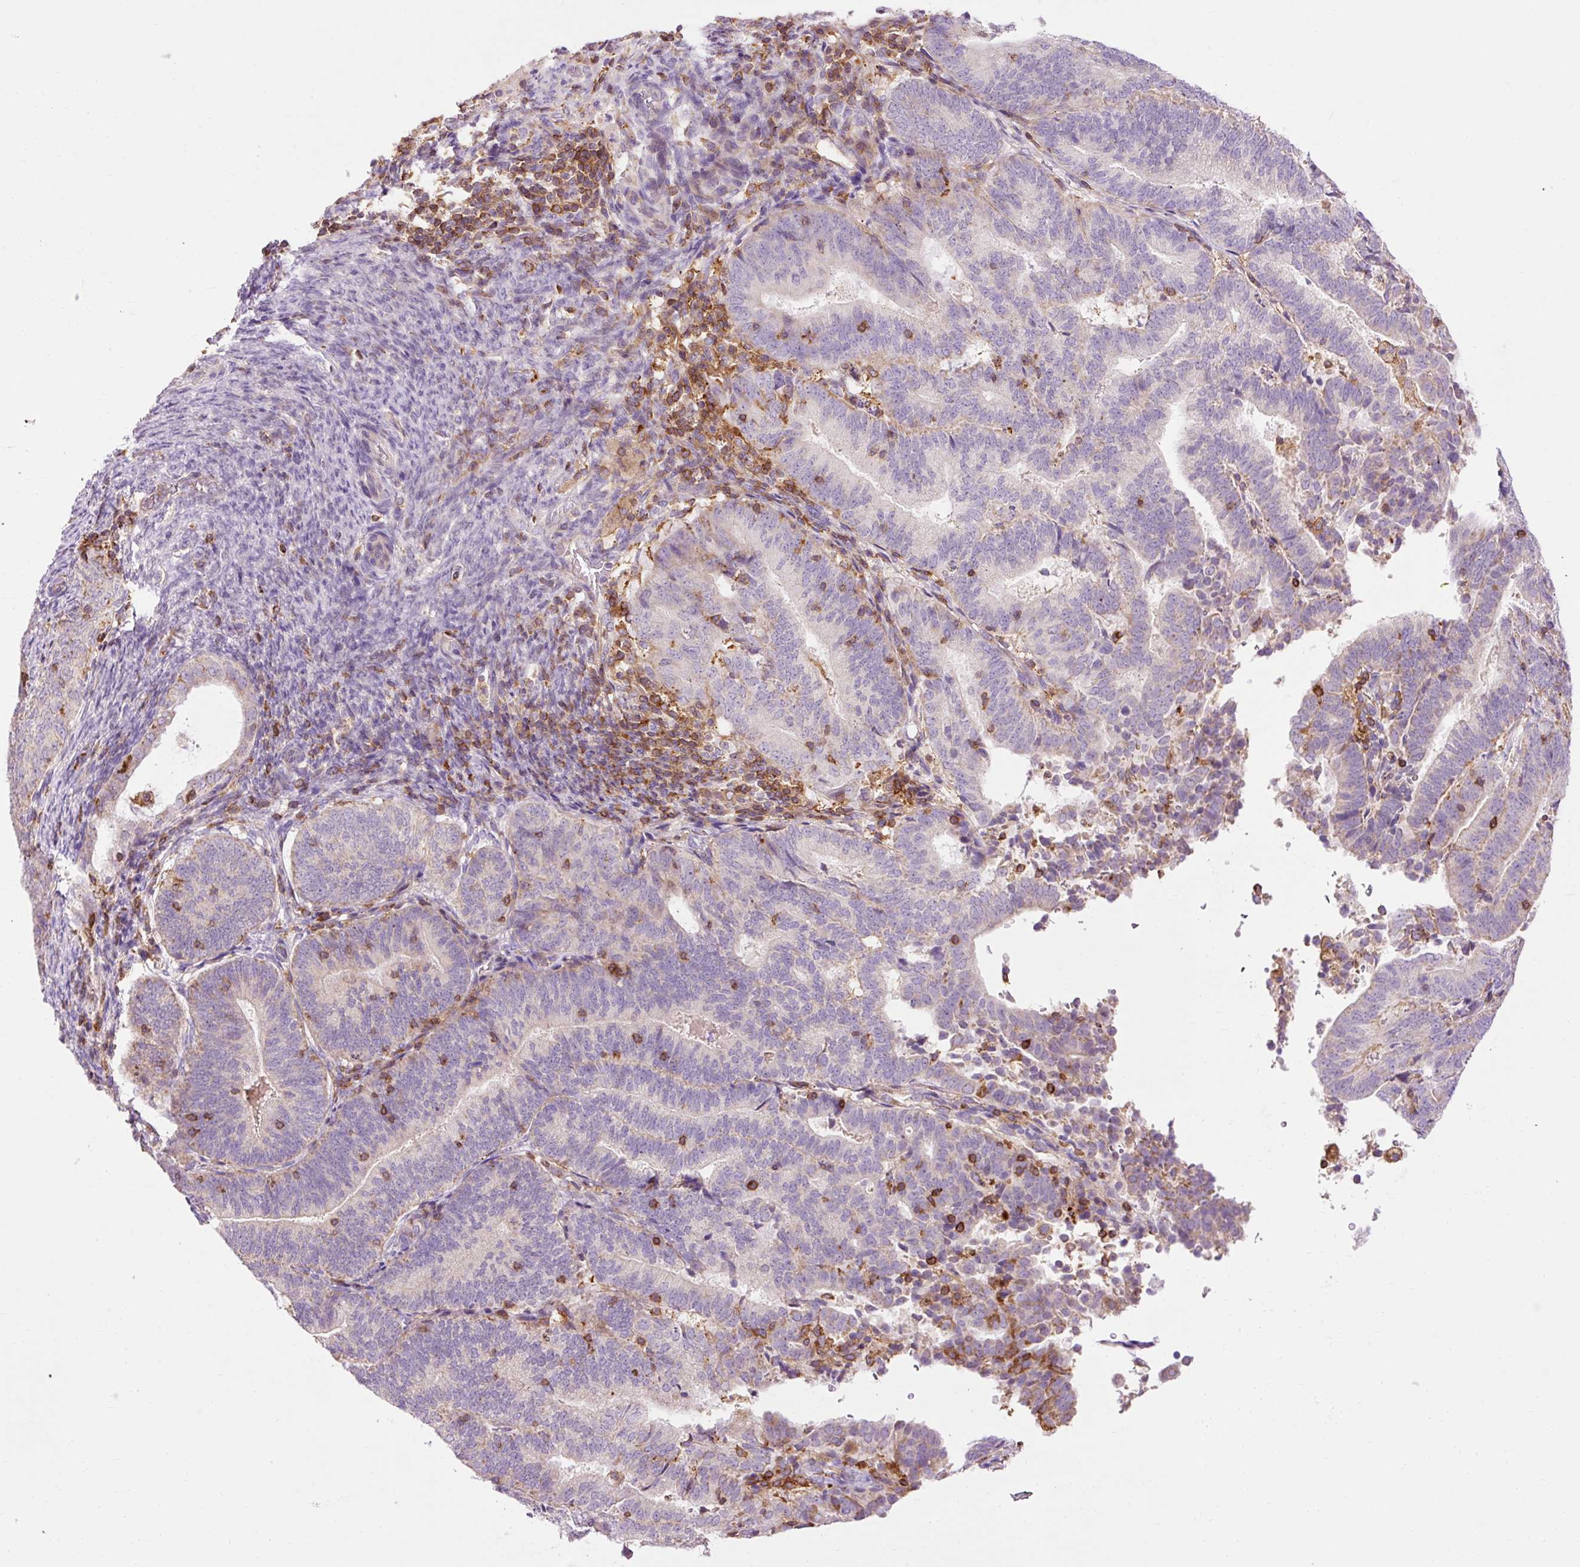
{"staining": {"intensity": "negative", "quantity": "none", "location": "none"}, "tissue": "endometrial cancer", "cell_type": "Tumor cells", "image_type": "cancer", "snomed": [{"axis": "morphology", "description": "Adenocarcinoma, NOS"}, {"axis": "topography", "description": "Endometrium"}], "caption": "Histopathology image shows no significant protein expression in tumor cells of adenocarcinoma (endometrial).", "gene": "CD83", "patient": {"sex": "female", "age": 70}}